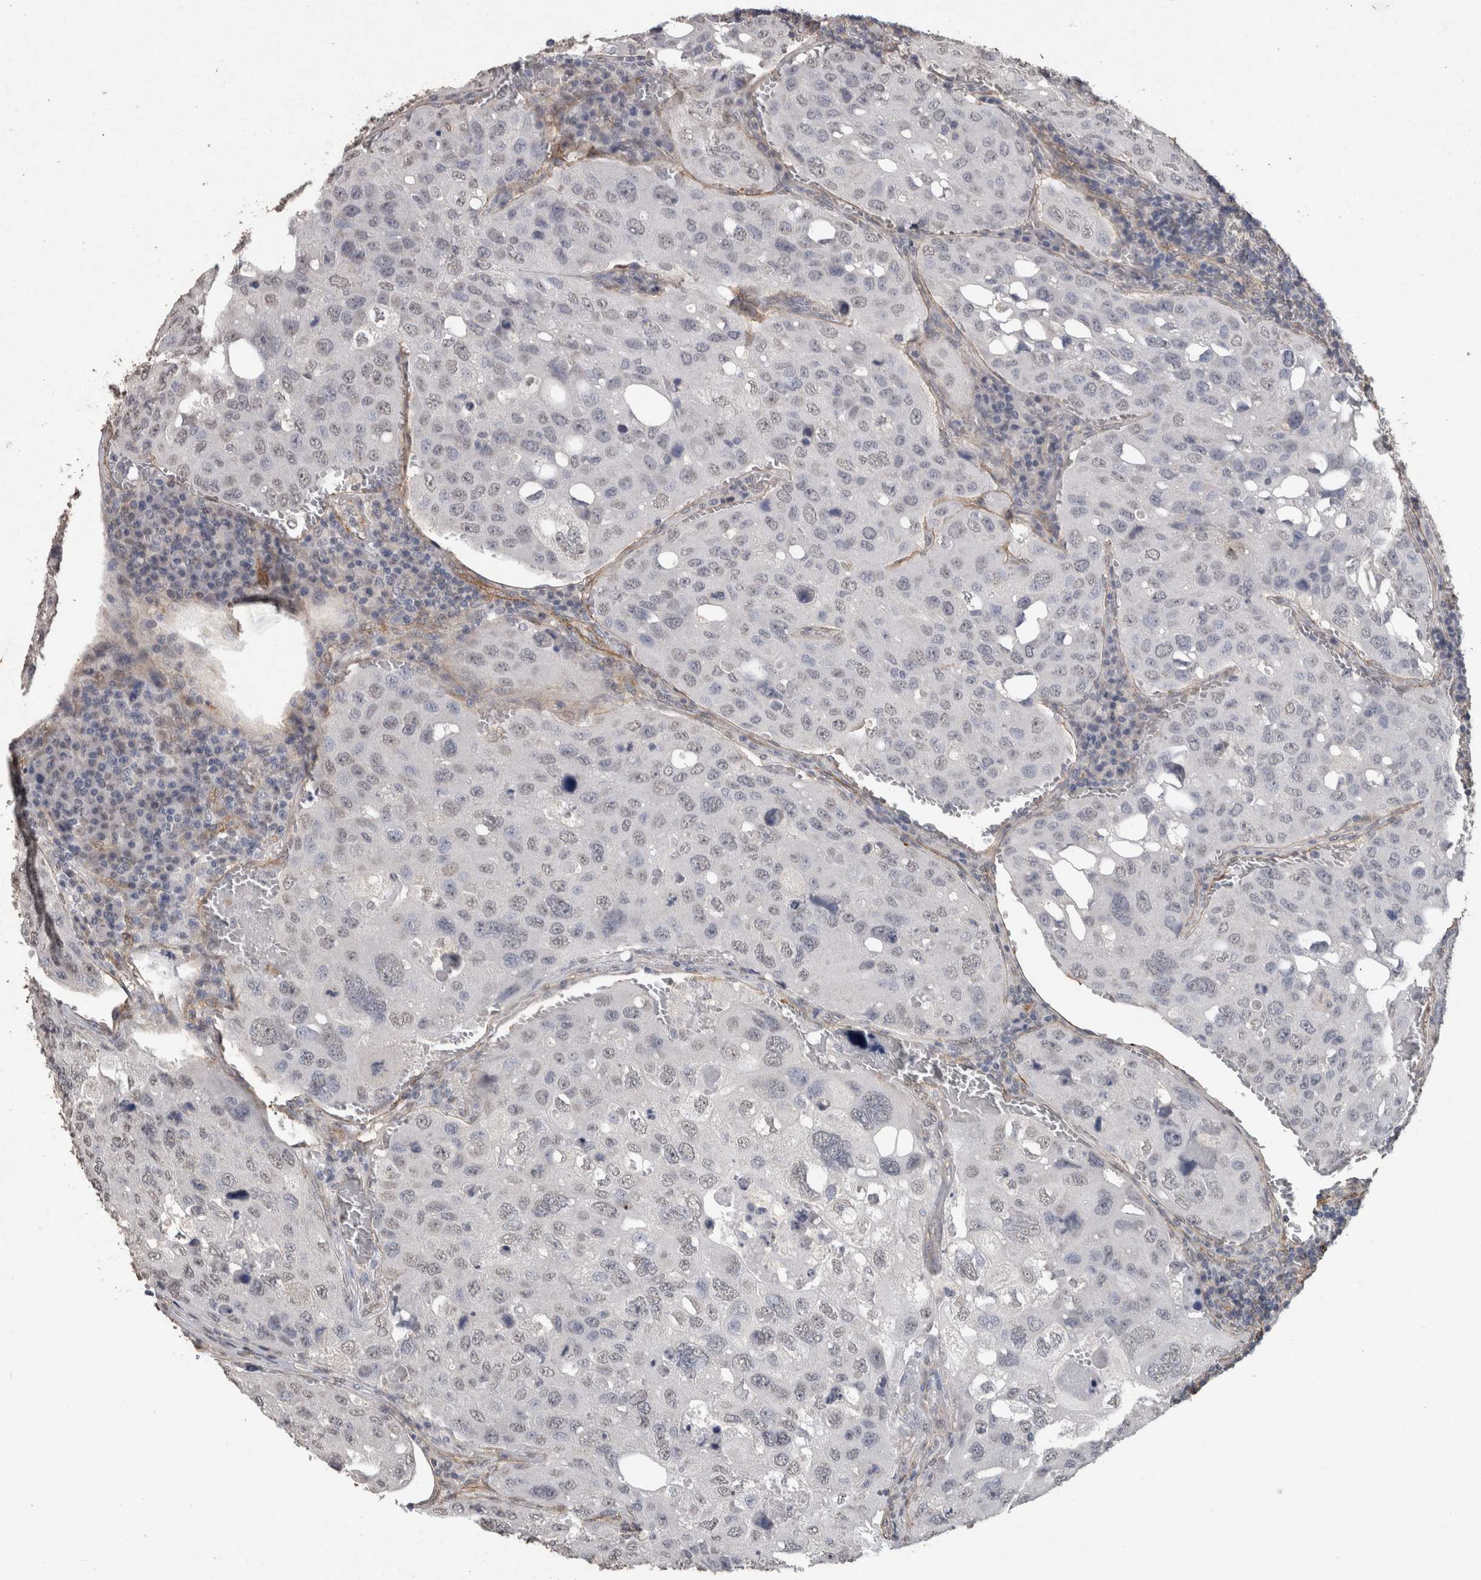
{"staining": {"intensity": "weak", "quantity": "<25%", "location": "nuclear"}, "tissue": "urothelial cancer", "cell_type": "Tumor cells", "image_type": "cancer", "snomed": [{"axis": "morphology", "description": "Urothelial carcinoma, High grade"}, {"axis": "topography", "description": "Lymph node"}, {"axis": "topography", "description": "Urinary bladder"}], "caption": "The histopathology image reveals no staining of tumor cells in urothelial carcinoma (high-grade).", "gene": "RECK", "patient": {"sex": "male", "age": 51}}